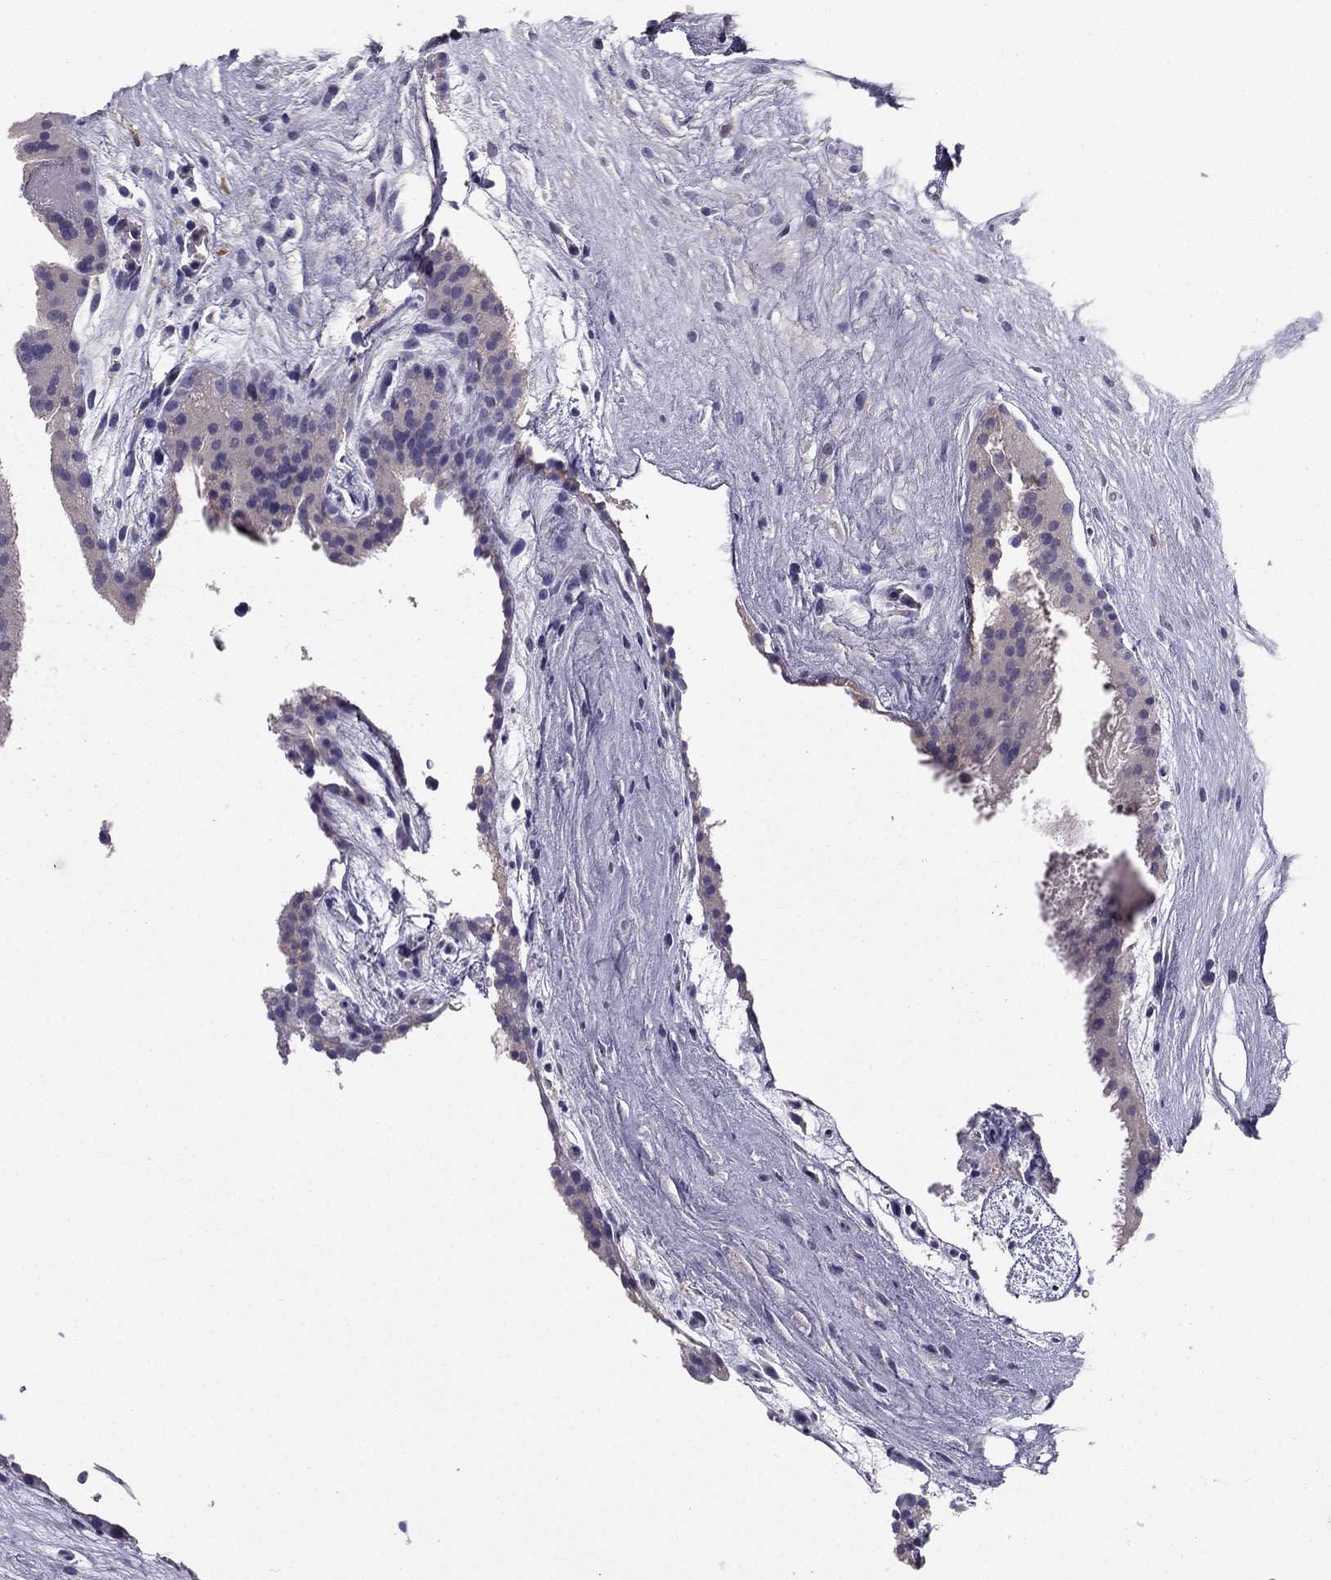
{"staining": {"intensity": "negative", "quantity": "none", "location": "none"}, "tissue": "placenta", "cell_type": "Decidual cells", "image_type": "normal", "snomed": [{"axis": "morphology", "description": "Normal tissue, NOS"}, {"axis": "topography", "description": "Placenta"}], "caption": "An immunohistochemistry histopathology image of benign placenta is shown. There is no staining in decidual cells of placenta. Nuclei are stained in blue.", "gene": "LMTK3", "patient": {"sex": "female", "age": 19}}